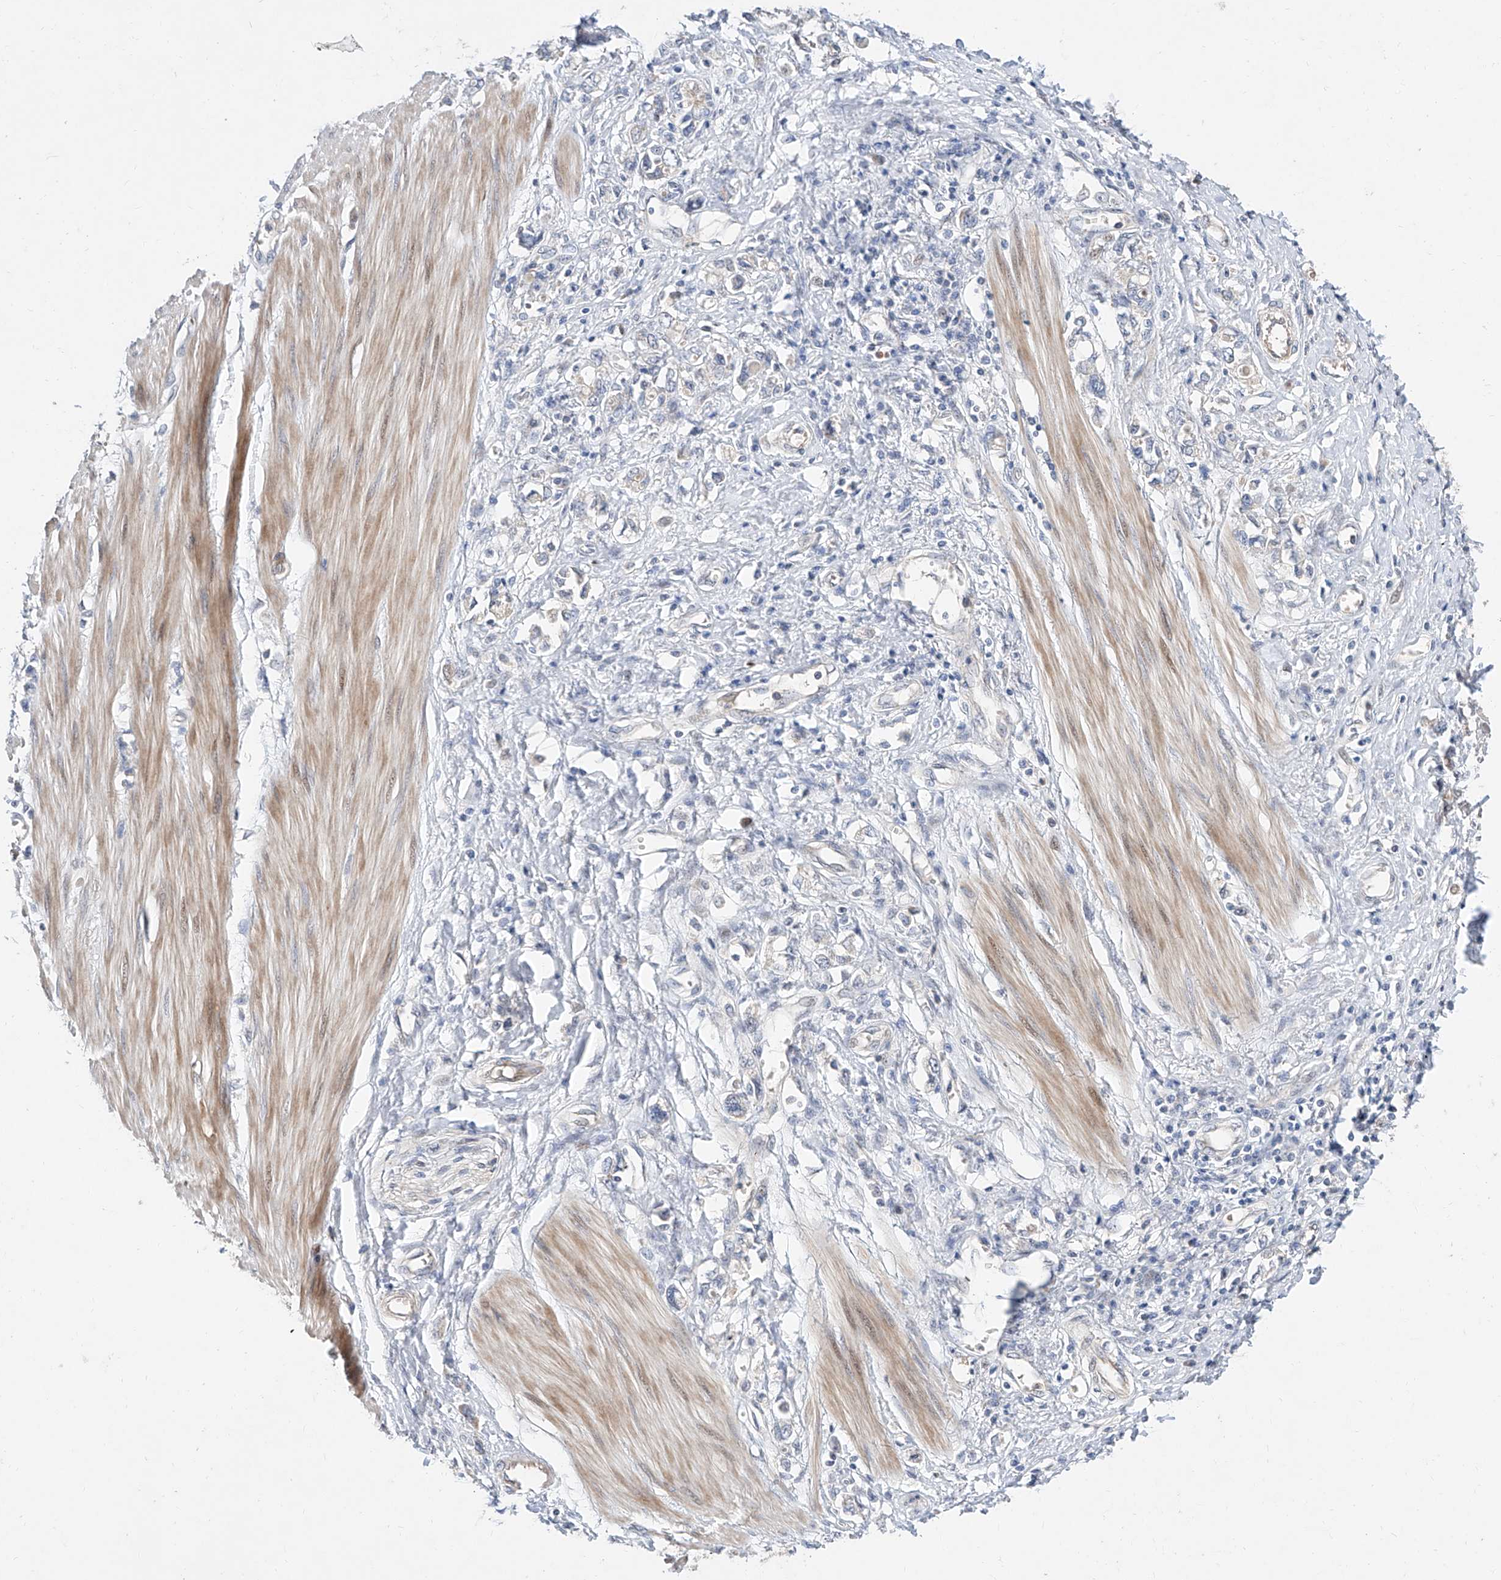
{"staining": {"intensity": "negative", "quantity": "none", "location": "none"}, "tissue": "stomach cancer", "cell_type": "Tumor cells", "image_type": "cancer", "snomed": [{"axis": "morphology", "description": "Adenocarcinoma, NOS"}, {"axis": "topography", "description": "Stomach"}], "caption": "Immunohistochemical staining of human stomach cancer exhibits no significant expression in tumor cells.", "gene": "FUCA2", "patient": {"sex": "female", "age": 76}}